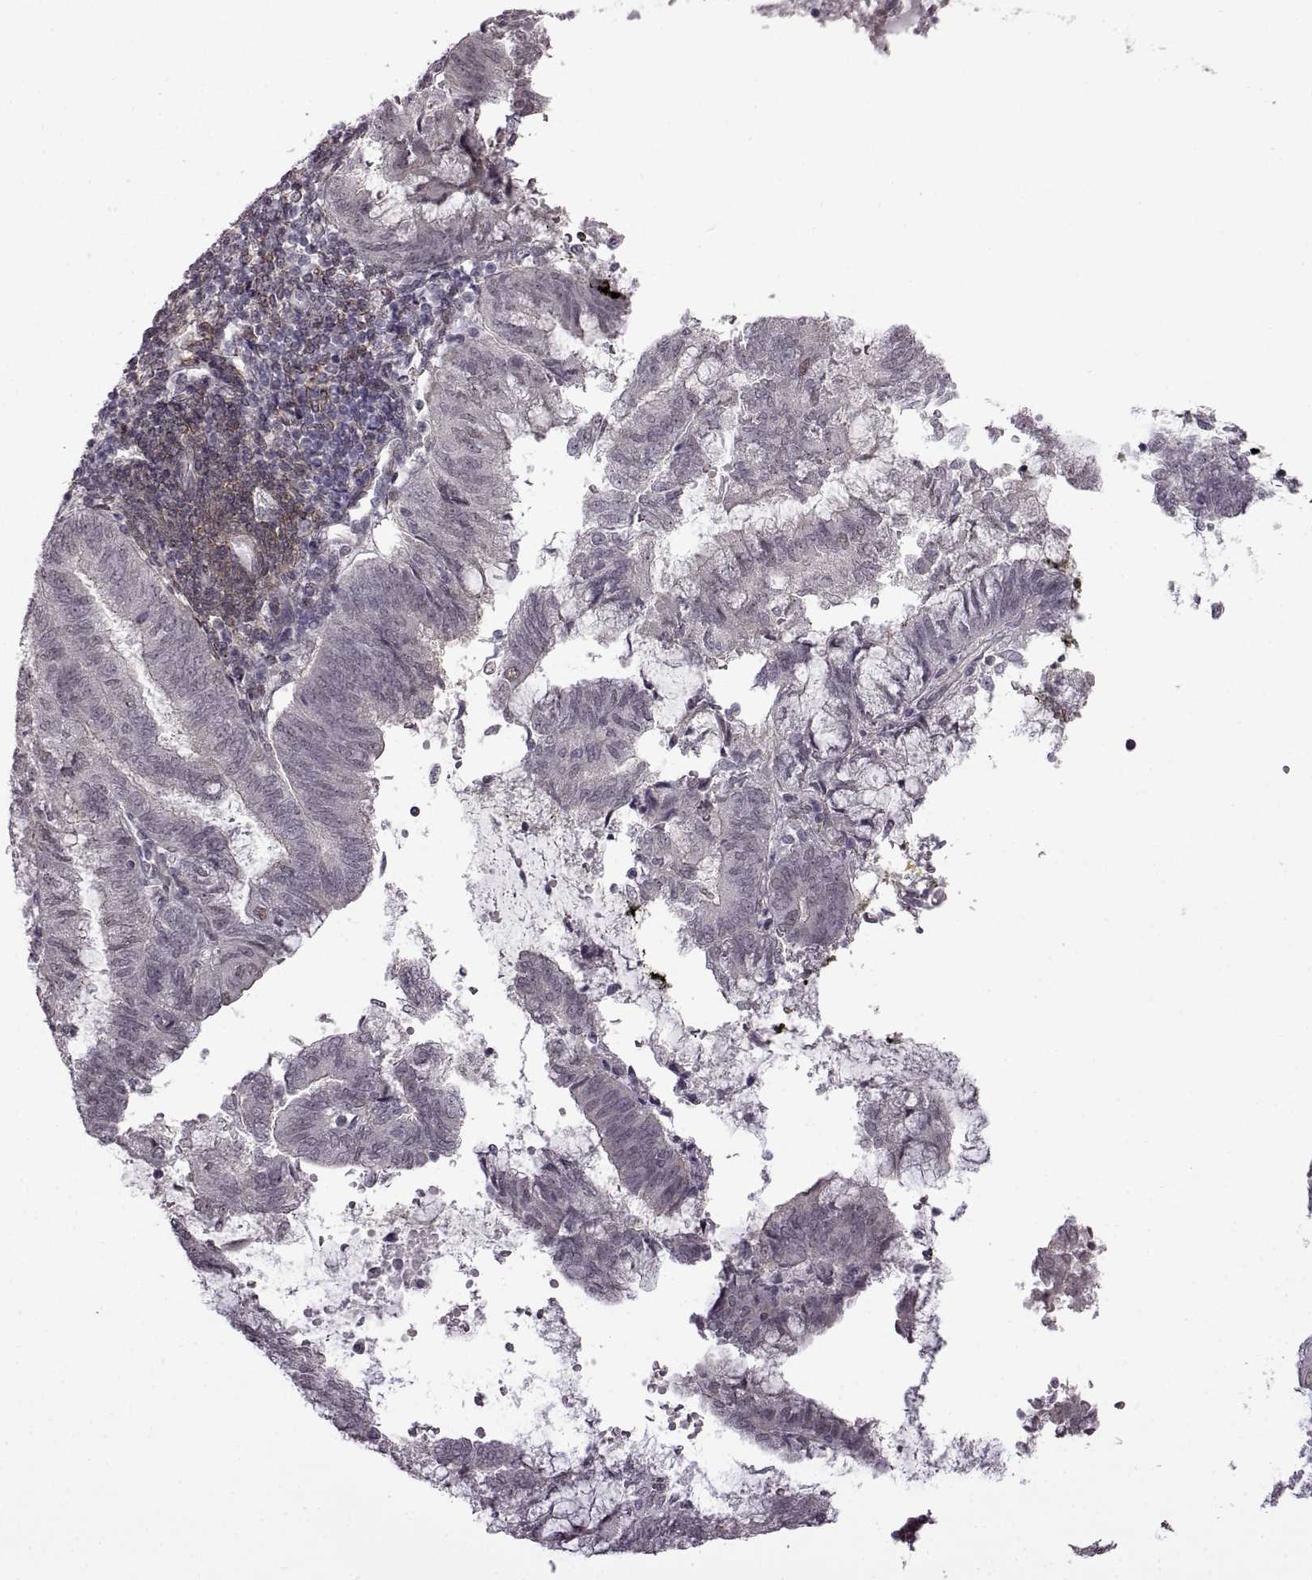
{"staining": {"intensity": "negative", "quantity": "none", "location": "none"}, "tissue": "endometrial cancer", "cell_type": "Tumor cells", "image_type": "cancer", "snomed": [{"axis": "morphology", "description": "Adenocarcinoma, NOS"}, {"axis": "topography", "description": "Endometrium"}], "caption": "An immunohistochemistry (IHC) micrograph of endometrial adenocarcinoma is shown. There is no staining in tumor cells of endometrial adenocarcinoma.", "gene": "SYNPO2", "patient": {"sex": "female", "age": 65}}